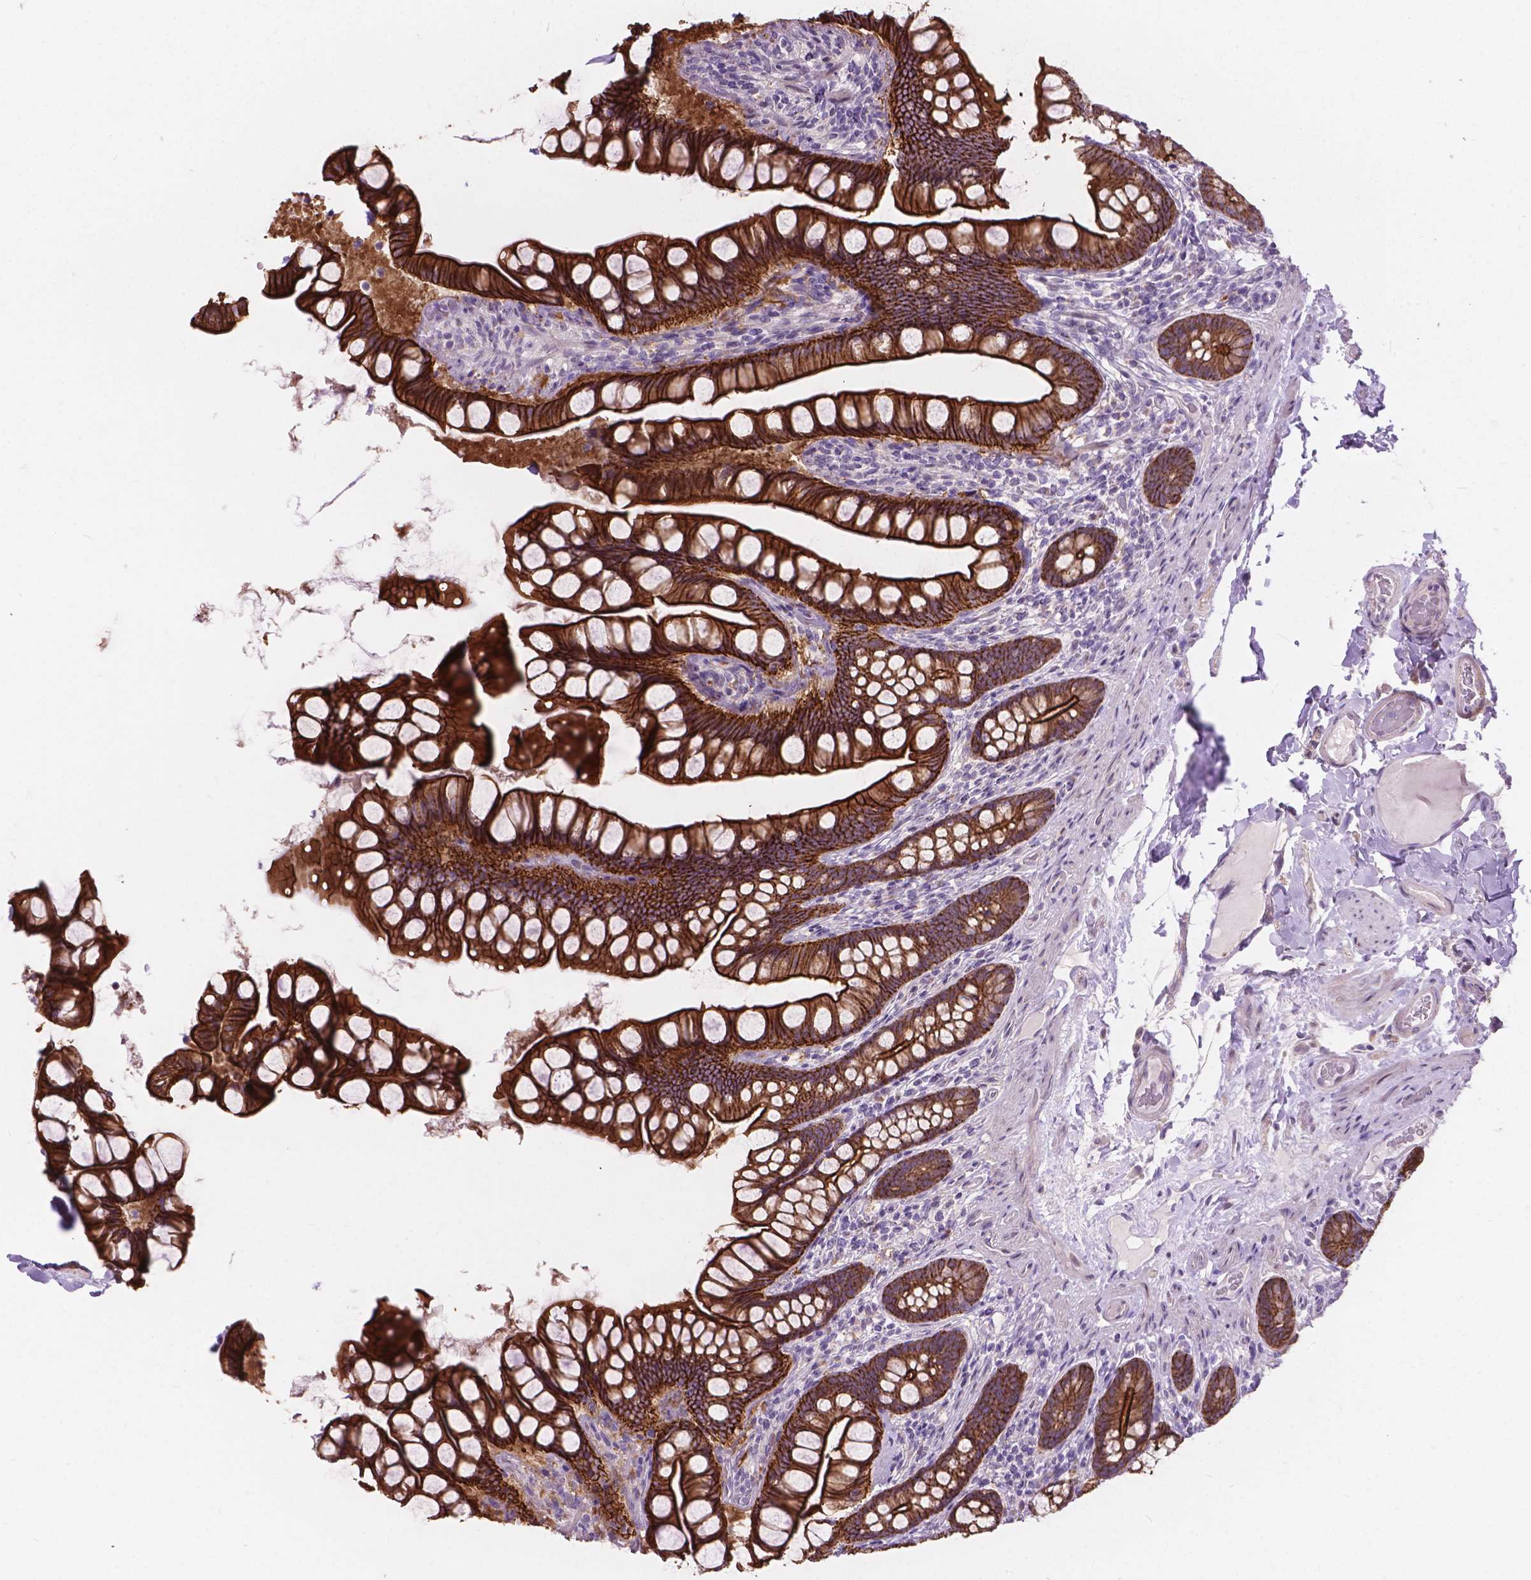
{"staining": {"intensity": "strong", "quantity": ">75%", "location": "cytoplasmic/membranous"}, "tissue": "small intestine", "cell_type": "Glandular cells", "image_type": "normal", "snomed": [{"axis": "morphology", "description": "Normal tissue, NOS"}, {"axis": "topography", "description": "Small intestine"}], "caption": "Small intestine stained for a protein (brown) demonstrates strong cytoplasmic/membranous positive expression in about >75% of glandular cells.", "gene": "MYH14", "patient": {"sex": "male", "age": 70}}